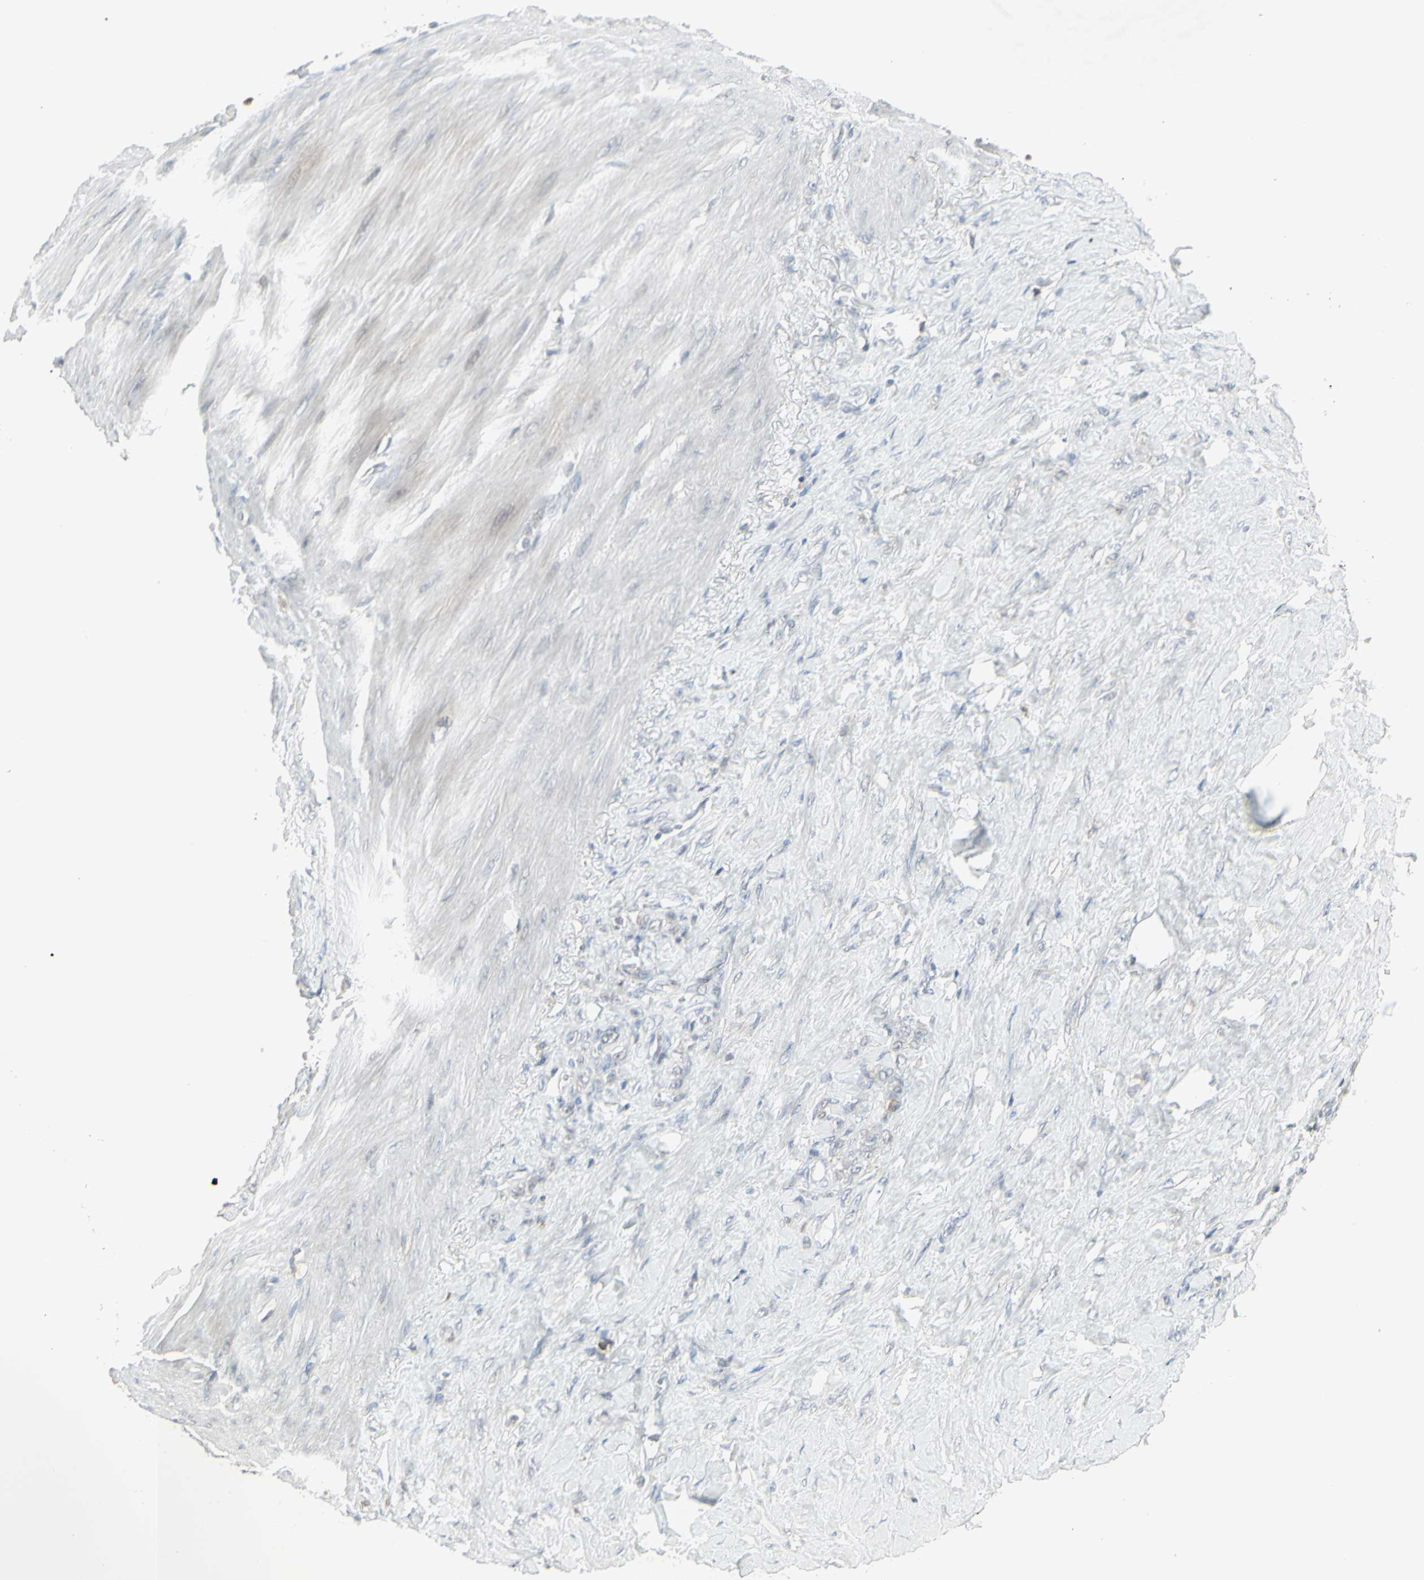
{"staining": {"intensity": "negative", "quantity": "none", "location": "none"}, "tissue": "stomach cancer", "cell_type": "Tumor cells", "image_type": "cancer", "snomed": [{"axis": "morphology", "description": "Adenocarcinoma, NOS"}, {"axis": "topography", "description": "Stomach"}], "caption": "Stomach cancer was stained to show a protein in brown. There is no significant expression in tumor cells.", "gene": "SAMSN1", "patient": {"sex": "male", "age": 82}}